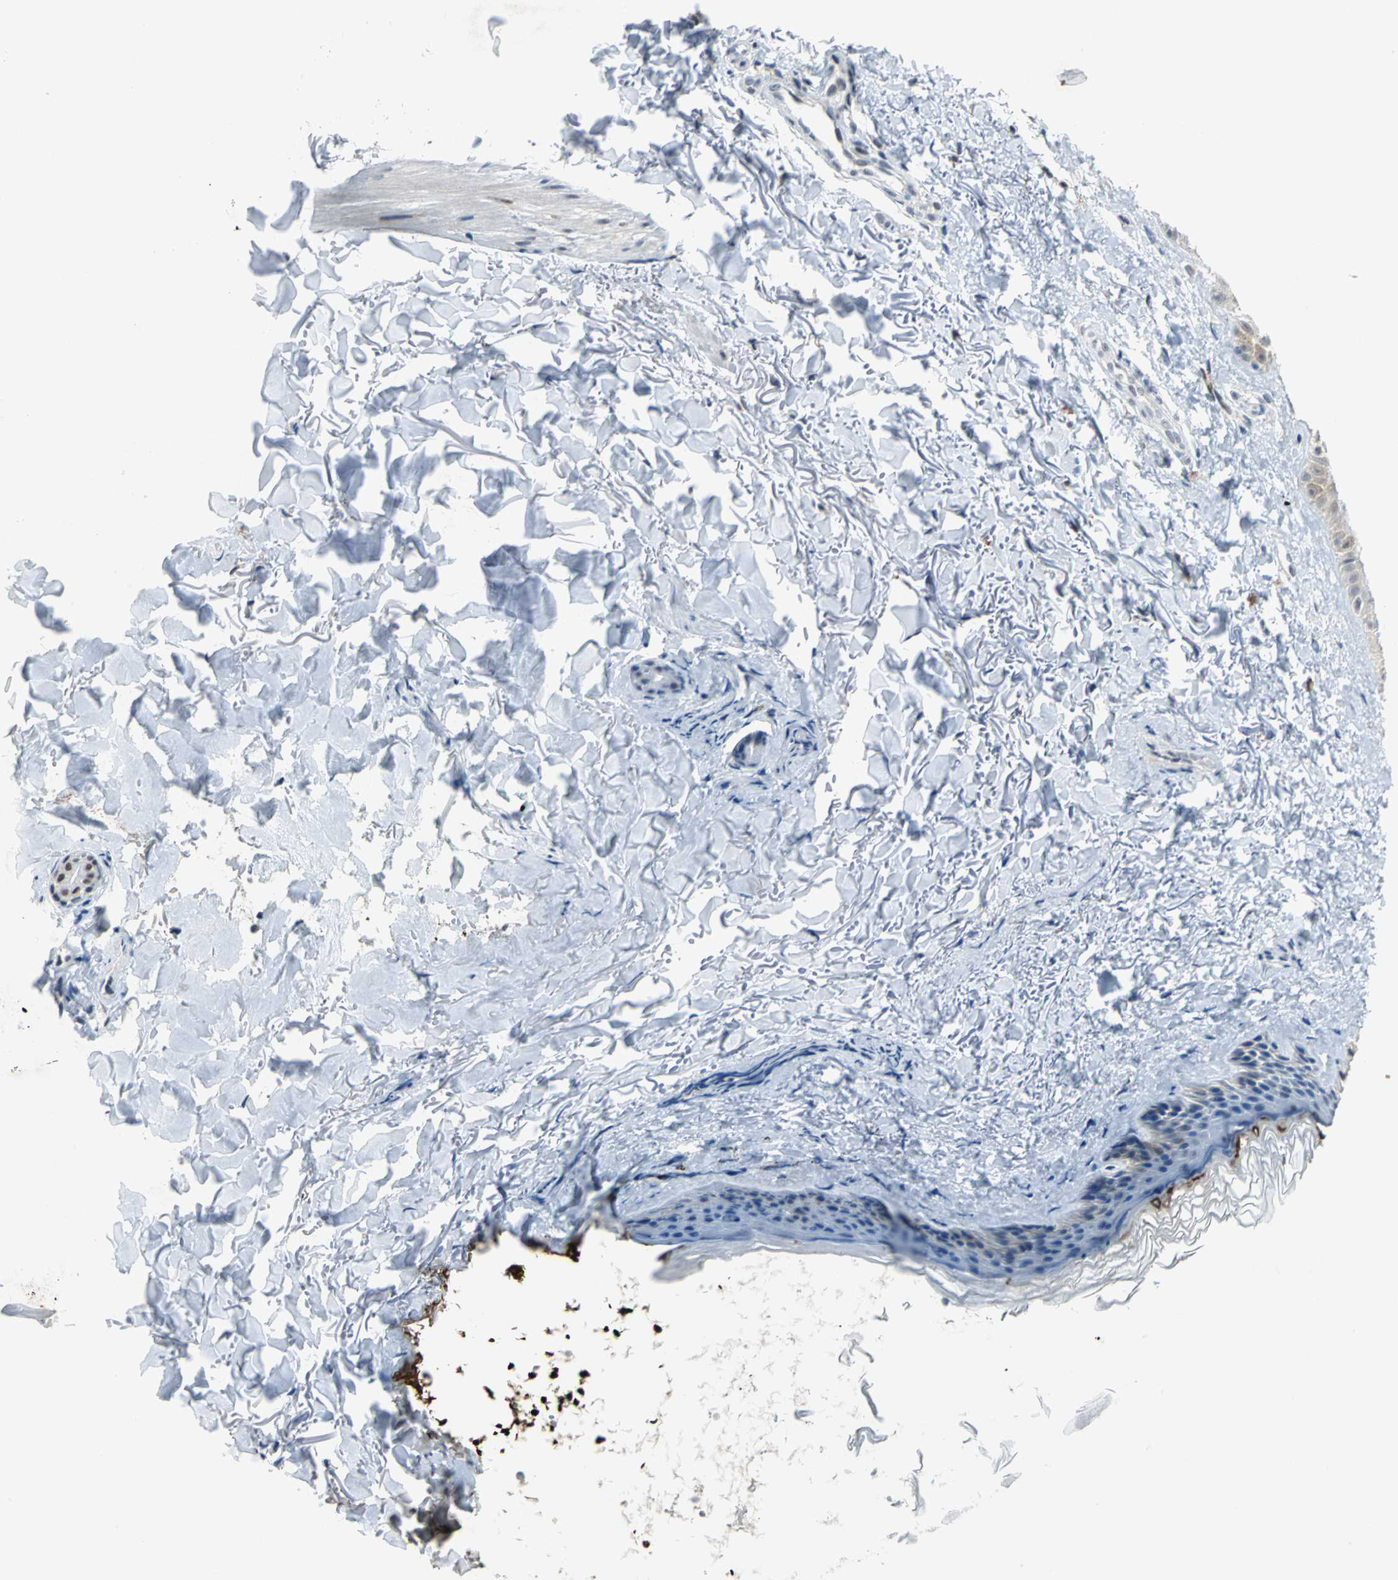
{"staining": {"intensity": "negative", "quantity": "none", "location": "none"}, "tissue": "skin", "cell_type": "Fibroblasts", "image_type": "normal", "snomed": [{"axis": "morphology", "description": "Normal tissue, NOS"}, {"axis": "topography", "description": "Skin"}], "caption": "The image exhibits no staining of fibroblasts in unremarkable skin.", "gene": "GLI3", "patient": {"sex": "male", "age": 71}}